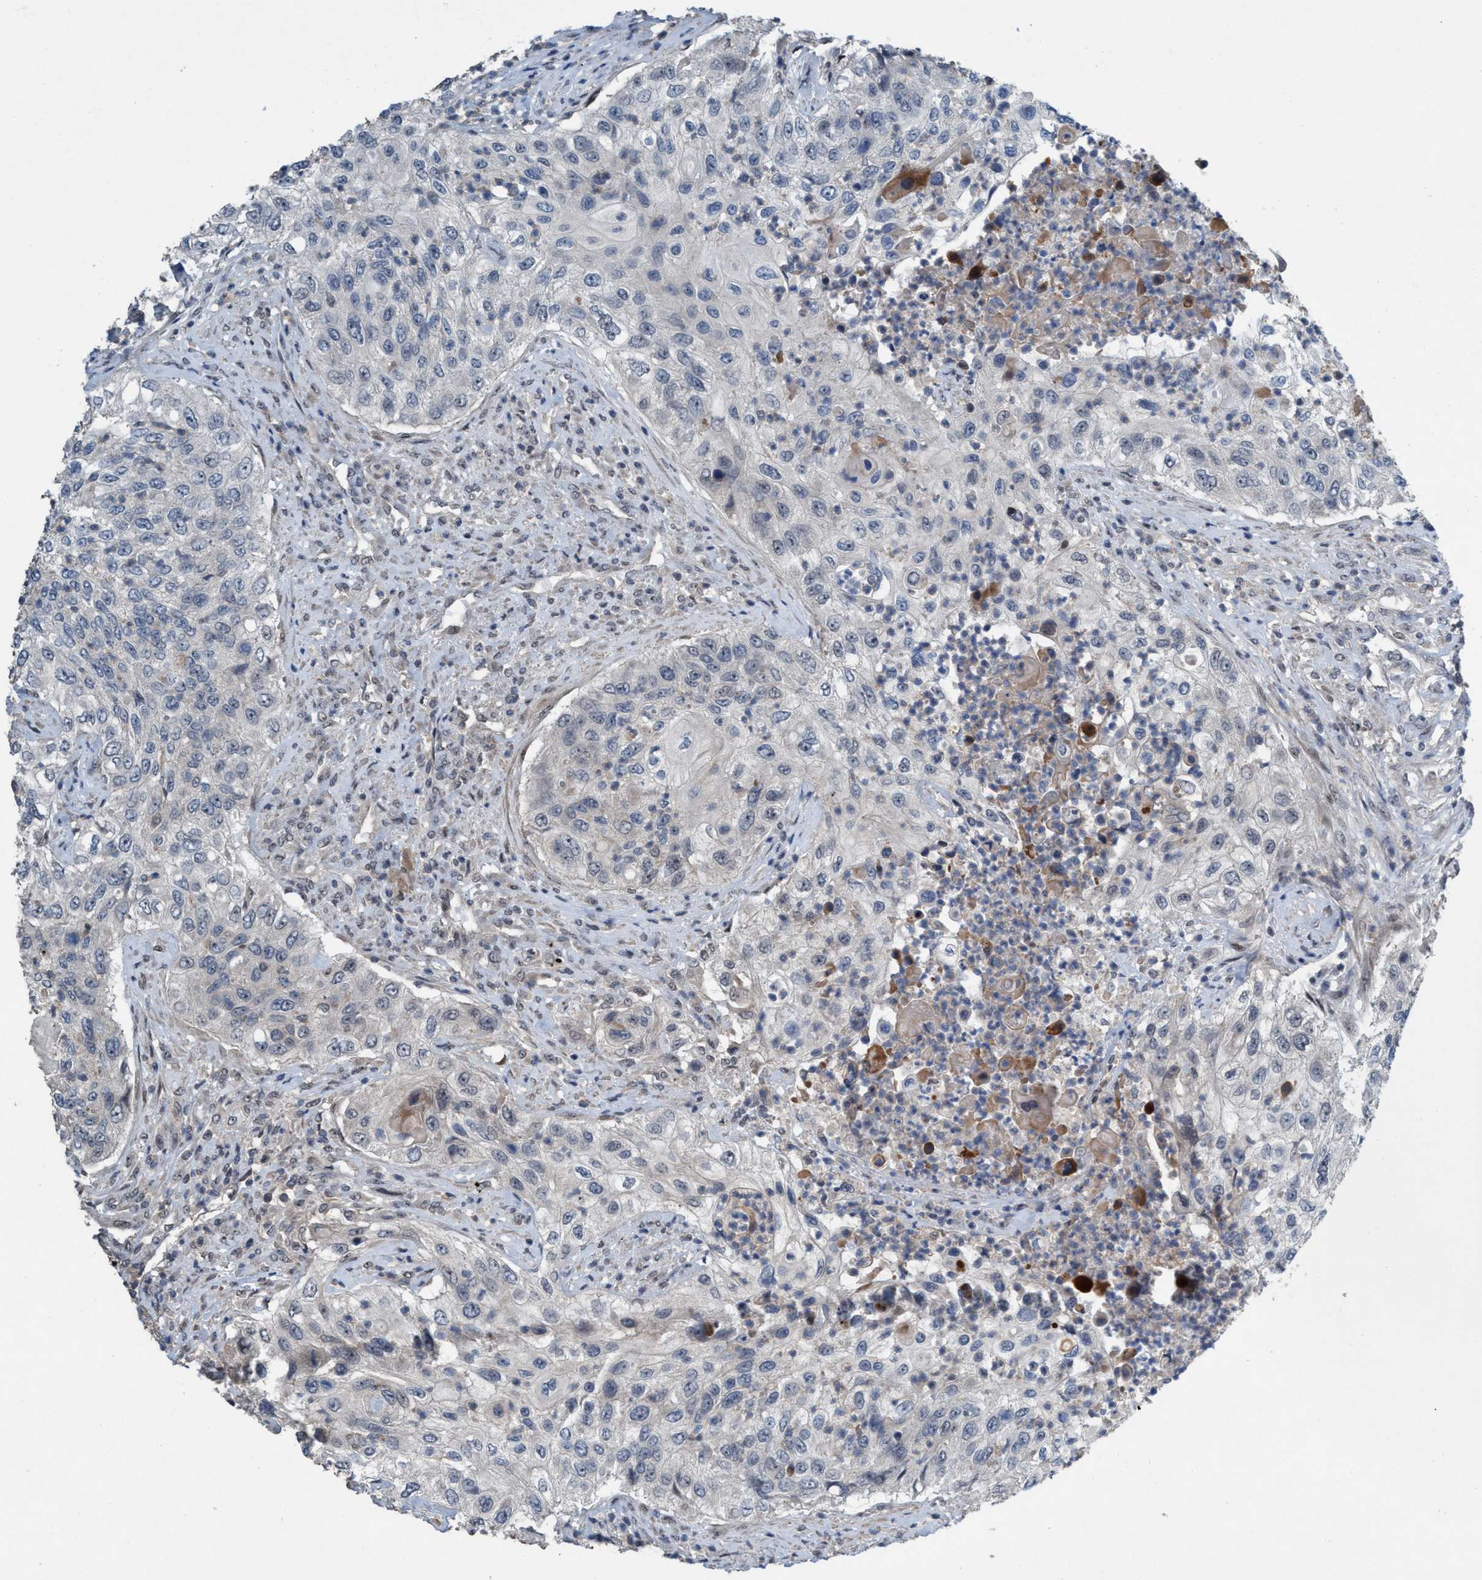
{"staining": {"intensity": "negative", "quantity": "none", "location": "none"}, "tissue": "urothelial cancer", "cell_type": "Tumor cells", "image_type": "cancer", "snomed": [{"axis": "morphology", "description": "Urothelial carcinoma, High grade"}, {"axis": "topography", "description": "Urinary bladder"}], "caption": "This photomicrograph is of urothelial cancer stained with immunohistochemistry (IHC) to label a protein in brown with the nuclei are counter-stained blue. There is no positivity in tumor cells. (Immunohistochemistry, brightfield microscopy, high magnification).", "gene": "NISCH", "patient": {"sex": "female", "age": 60}}